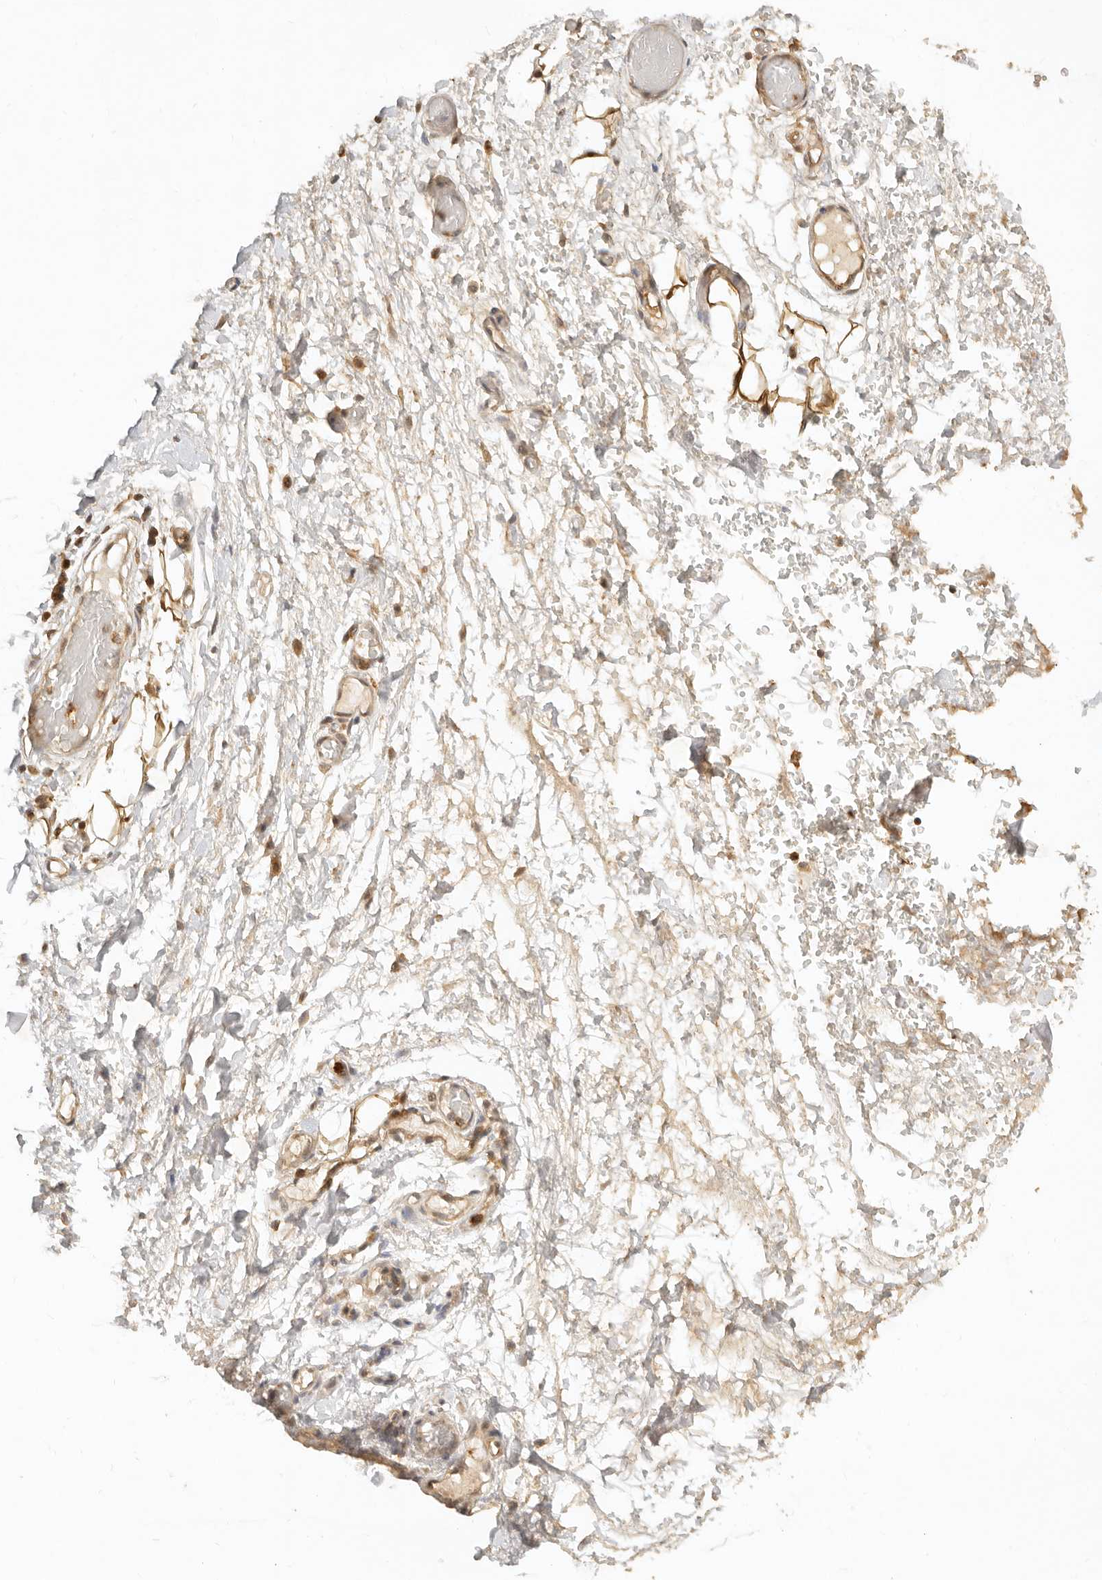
{"staining": {"intensity": "moderate", "quantity": ">75%", "location": "cytoplasmic/membranous"}, "tissue": "adipose tissue", "cell_type": "Adipocytes", "image_type": "normal", "snomed": [{"axis": "morphology", "description": "Normal tissue, NOS"}, {"axis": "morphology", "description": "Adenocarcinoma, NOS"}, {"axis": "topography", "description": "Esophagus"}], "caption": "The histopathology image shows immunohistochemical staining of unremarkable adipose tissue. There is moderate cytoplasmic/membranous positivity is present in about >75% of adipocytes. (DAB (3,3'-diaminobenzidine) IHC, brown staining for protein, blue staining for nuclei).", "gene": "KIF2B", "patient": {"sex": "male", "age": 62}}